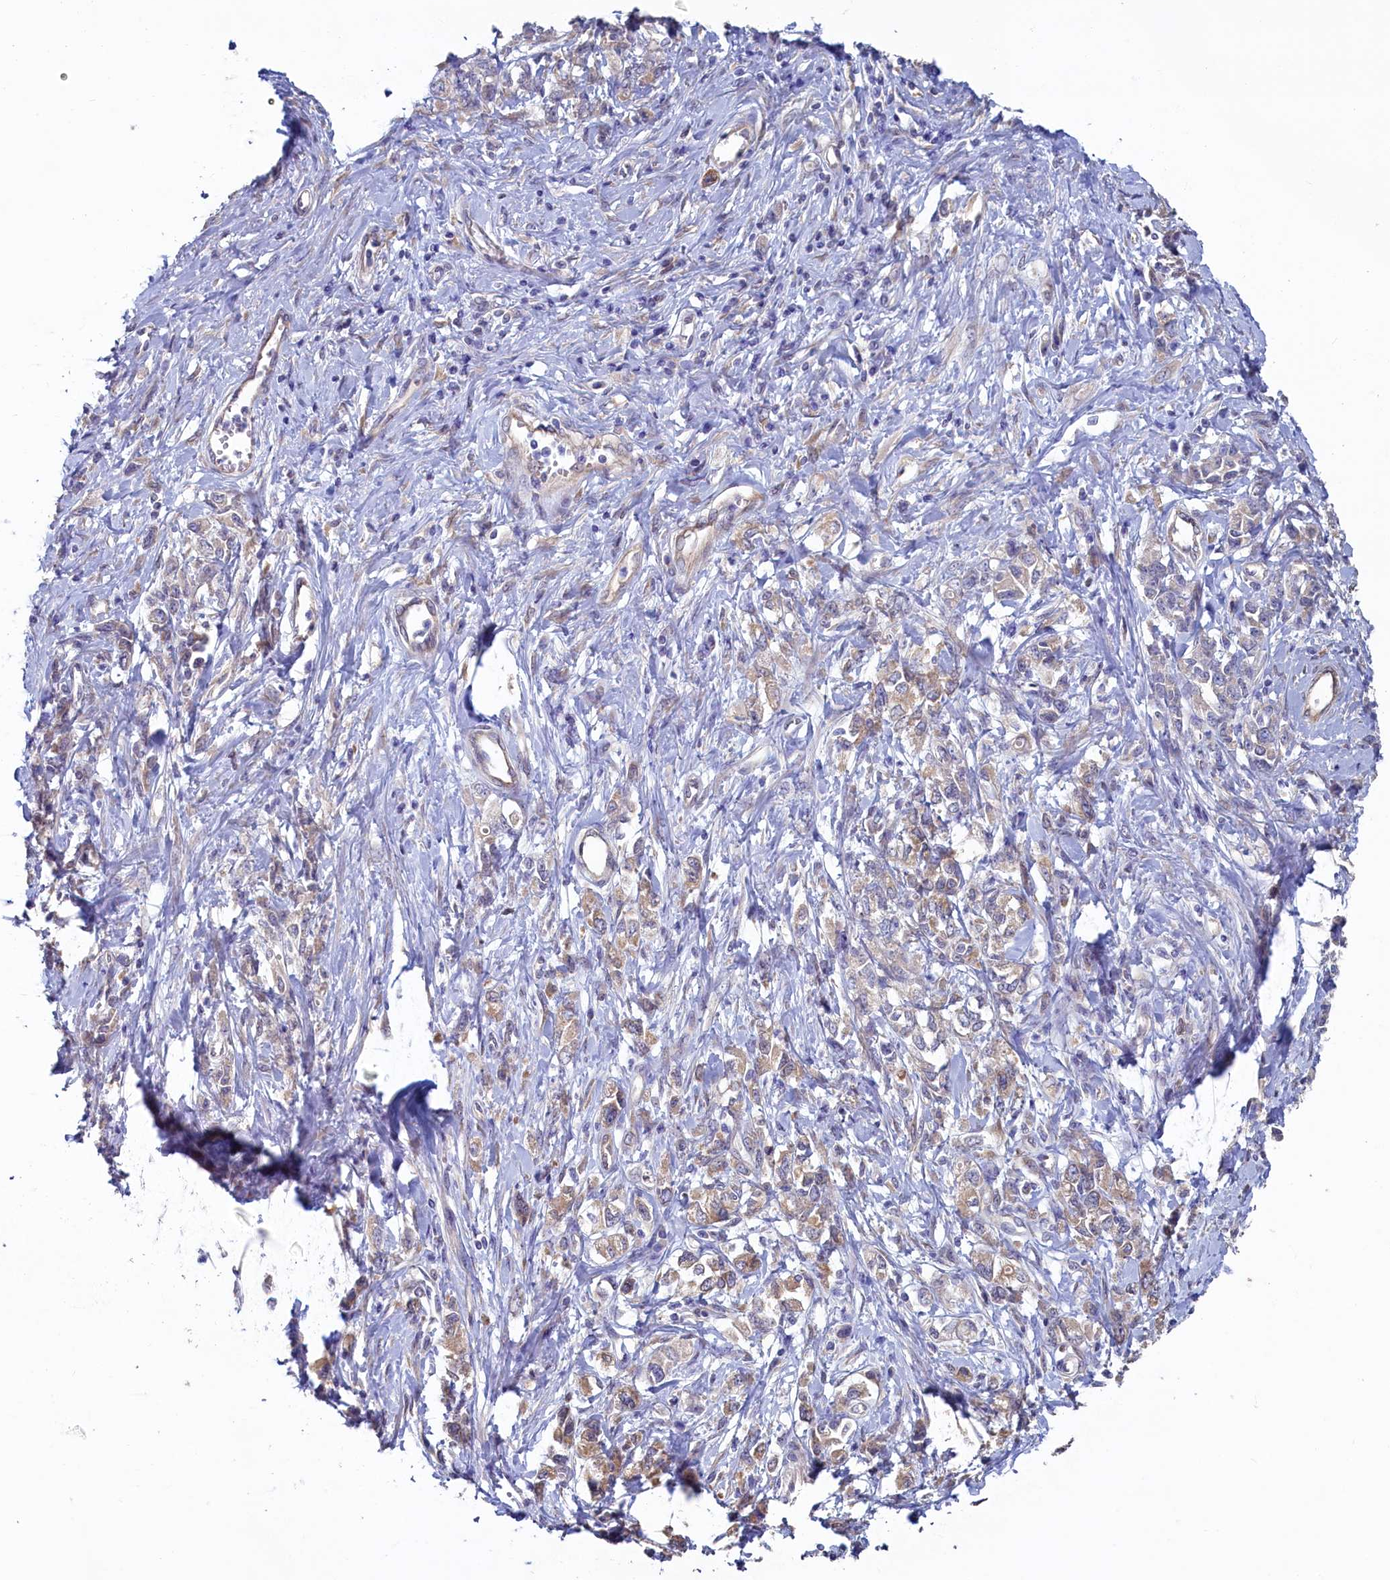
{"staining": {"intensity": "moderate", "quantity": "25%-75%", "location": "cytoplasmic/membranous"}, "tissue": "stomach cancer", "cell_type": "Tumor cells", "image_type": "cancer", "snomed": [{"axis": "morphology", "description": "Adenocarcinoma, NOS"}, {"axis": "topography", "description": "Stomach"}], "caption": "Tumor cells display moderate cytoplasmic/membranous expression in approximately 25%-75% of cells in stomach cancer (adenocarcinoma).", "gene": "SPATA2L", "patient": {"sex": "female", "age": 76}}